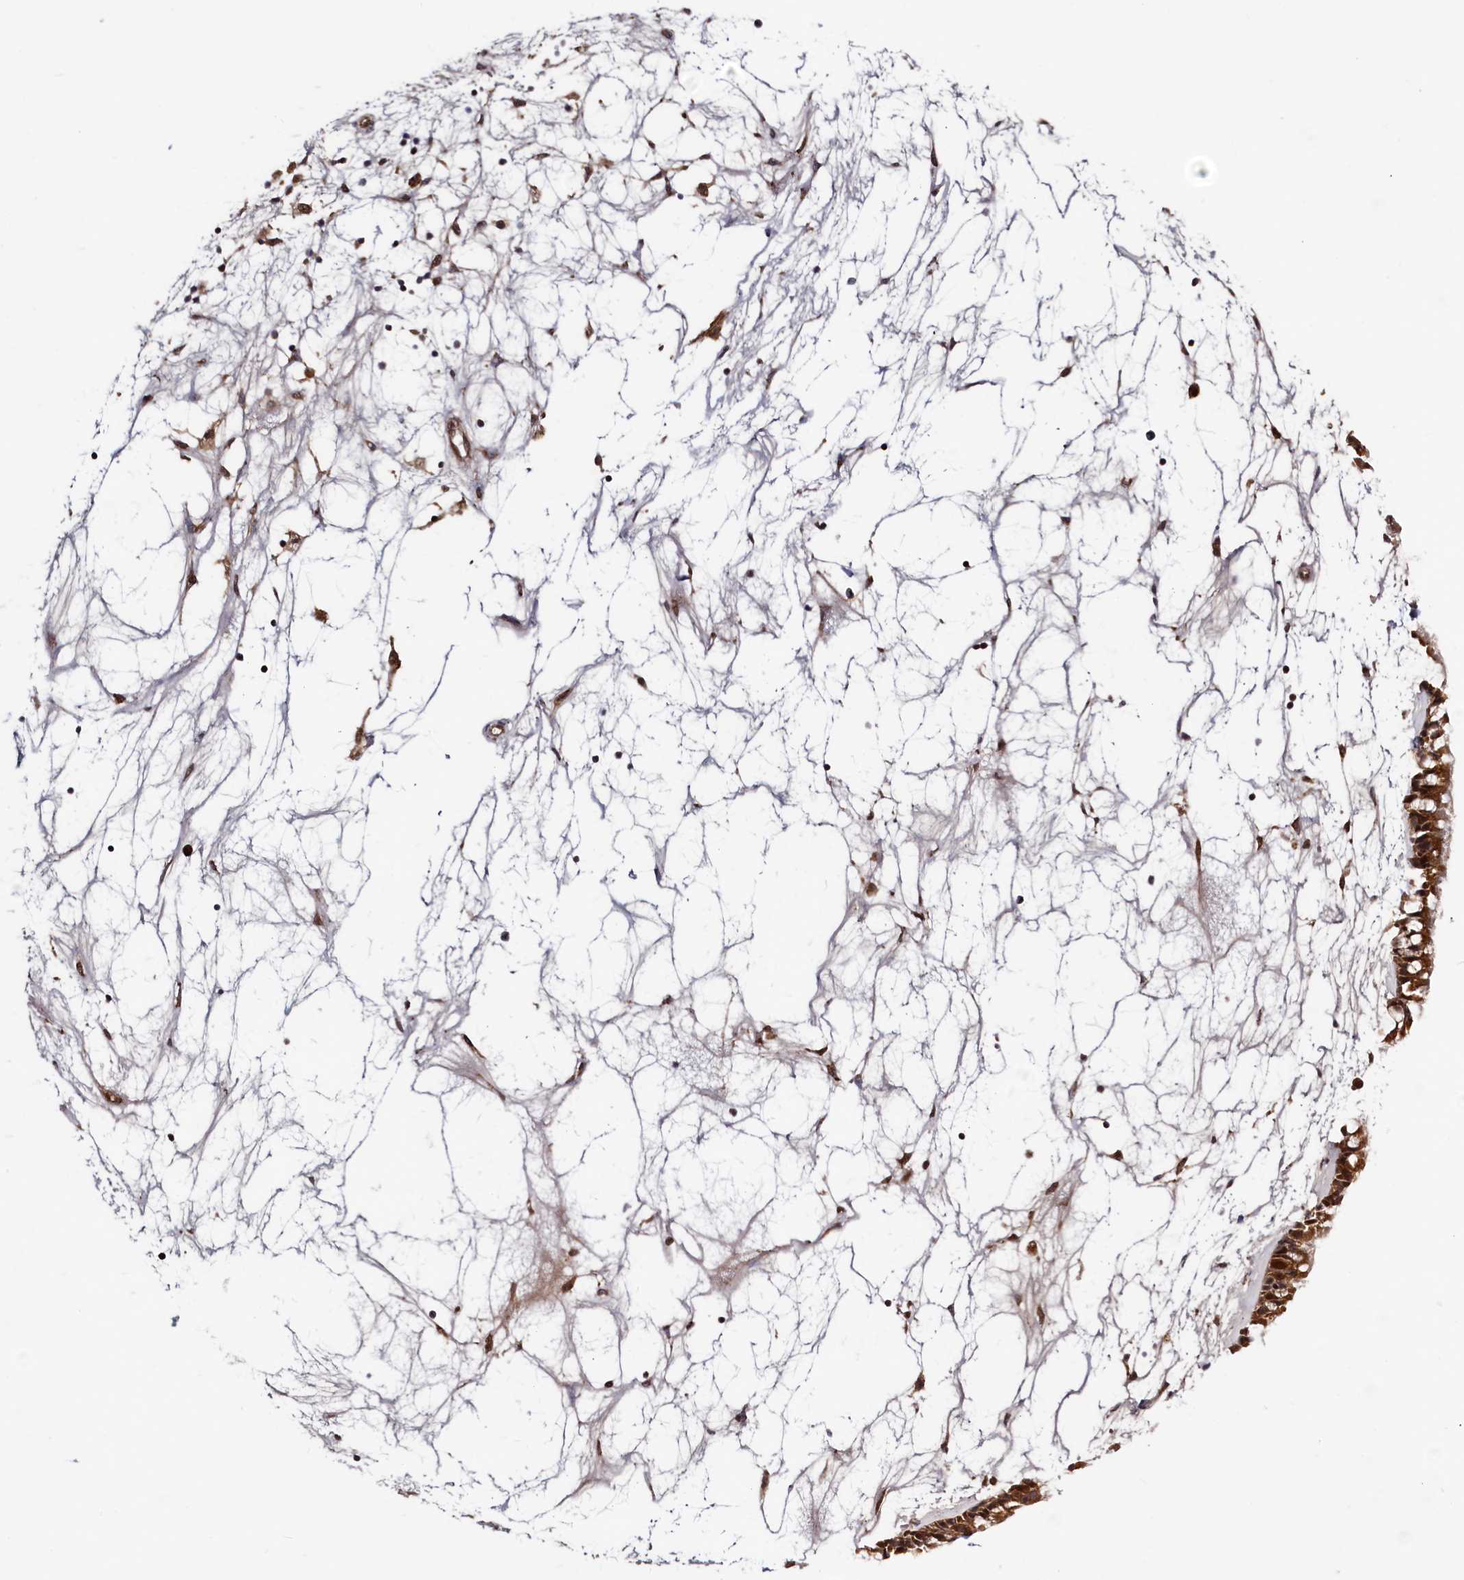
{"staining": {"intensity": "strong", "quantity": ">75%", "location": "cytoplasmic/membranous,nuclear"}, "tissue": "nasopharynx", "cell_type": "Respiratory epithelial cells", "image_type": "normal", "snomed": [{"axis": "morphology", "description": "Normal tissue, NOS"}, {"axis": "topography", "description": "Nasopharynx"}], "caption": "The micrograph shows immunohistochemical staining of benign nasopharynx. There is strong cytoplasmic/membranous,nuclear staining is seen in approximately >75% of respiratory epithelial cells.", "gene": "RBFA", "patient": {"sex": "male", "age": 64}}